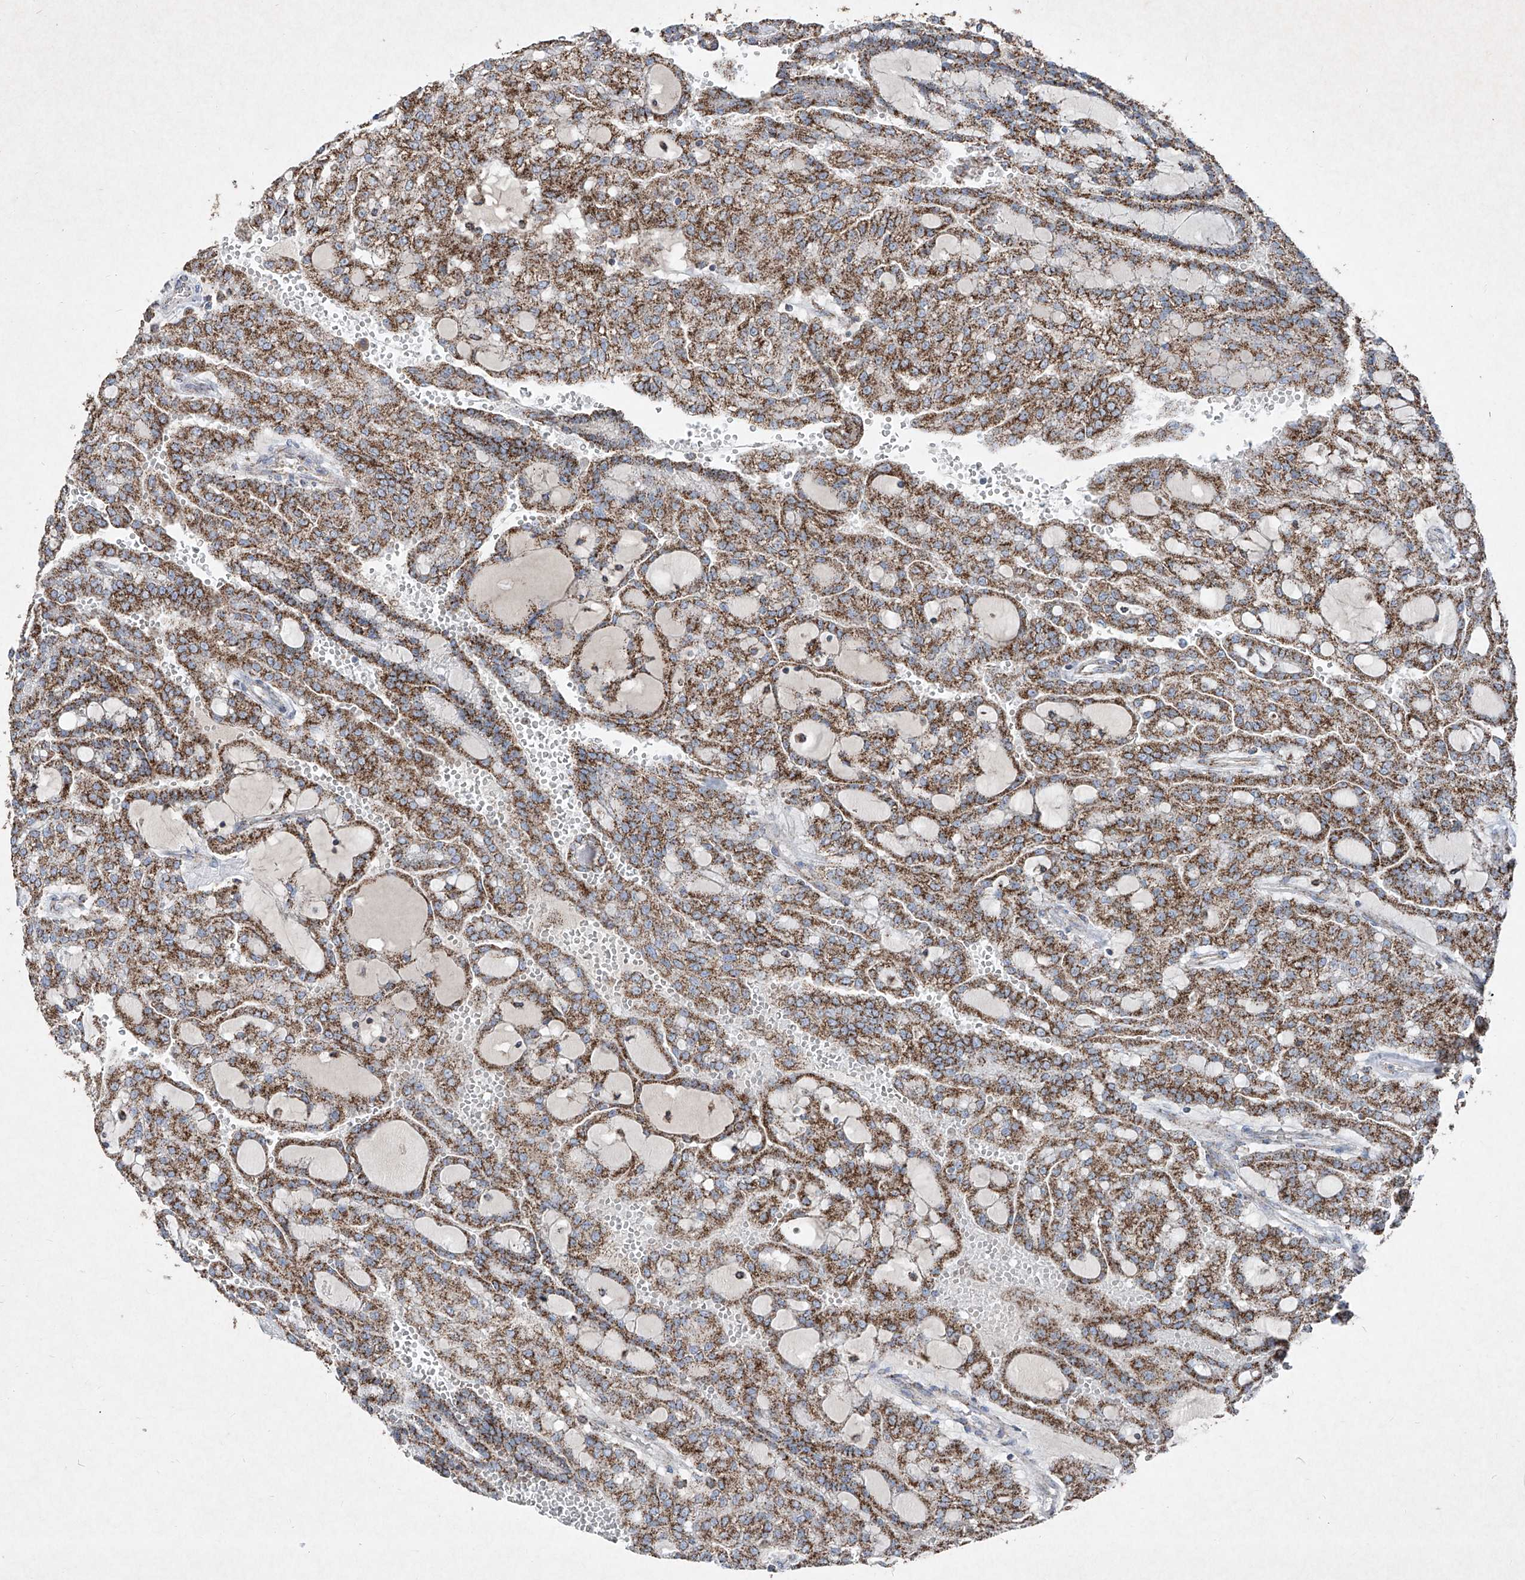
{"staining": {"intensity": "moderate", "quantity": ">75%", "location": "cytoplasmic/membranous"}, "tissue": "renal cancer", "cell_type": "Tumor cells", "image_type": "cancer", "snomed": [{"axis": "morphology", "description": "Adenocarcinoma, NOS"}, {"axis": "topography", "description": "Kidney"}], "caption": "Moderate cytoplasmic/membranous staining for a protein is identified in about >75% of tumor cells of renal cancer using immunohistochemistry.", "gene": "ABCD3", "patient": {"sex": "male", "age": 63}}